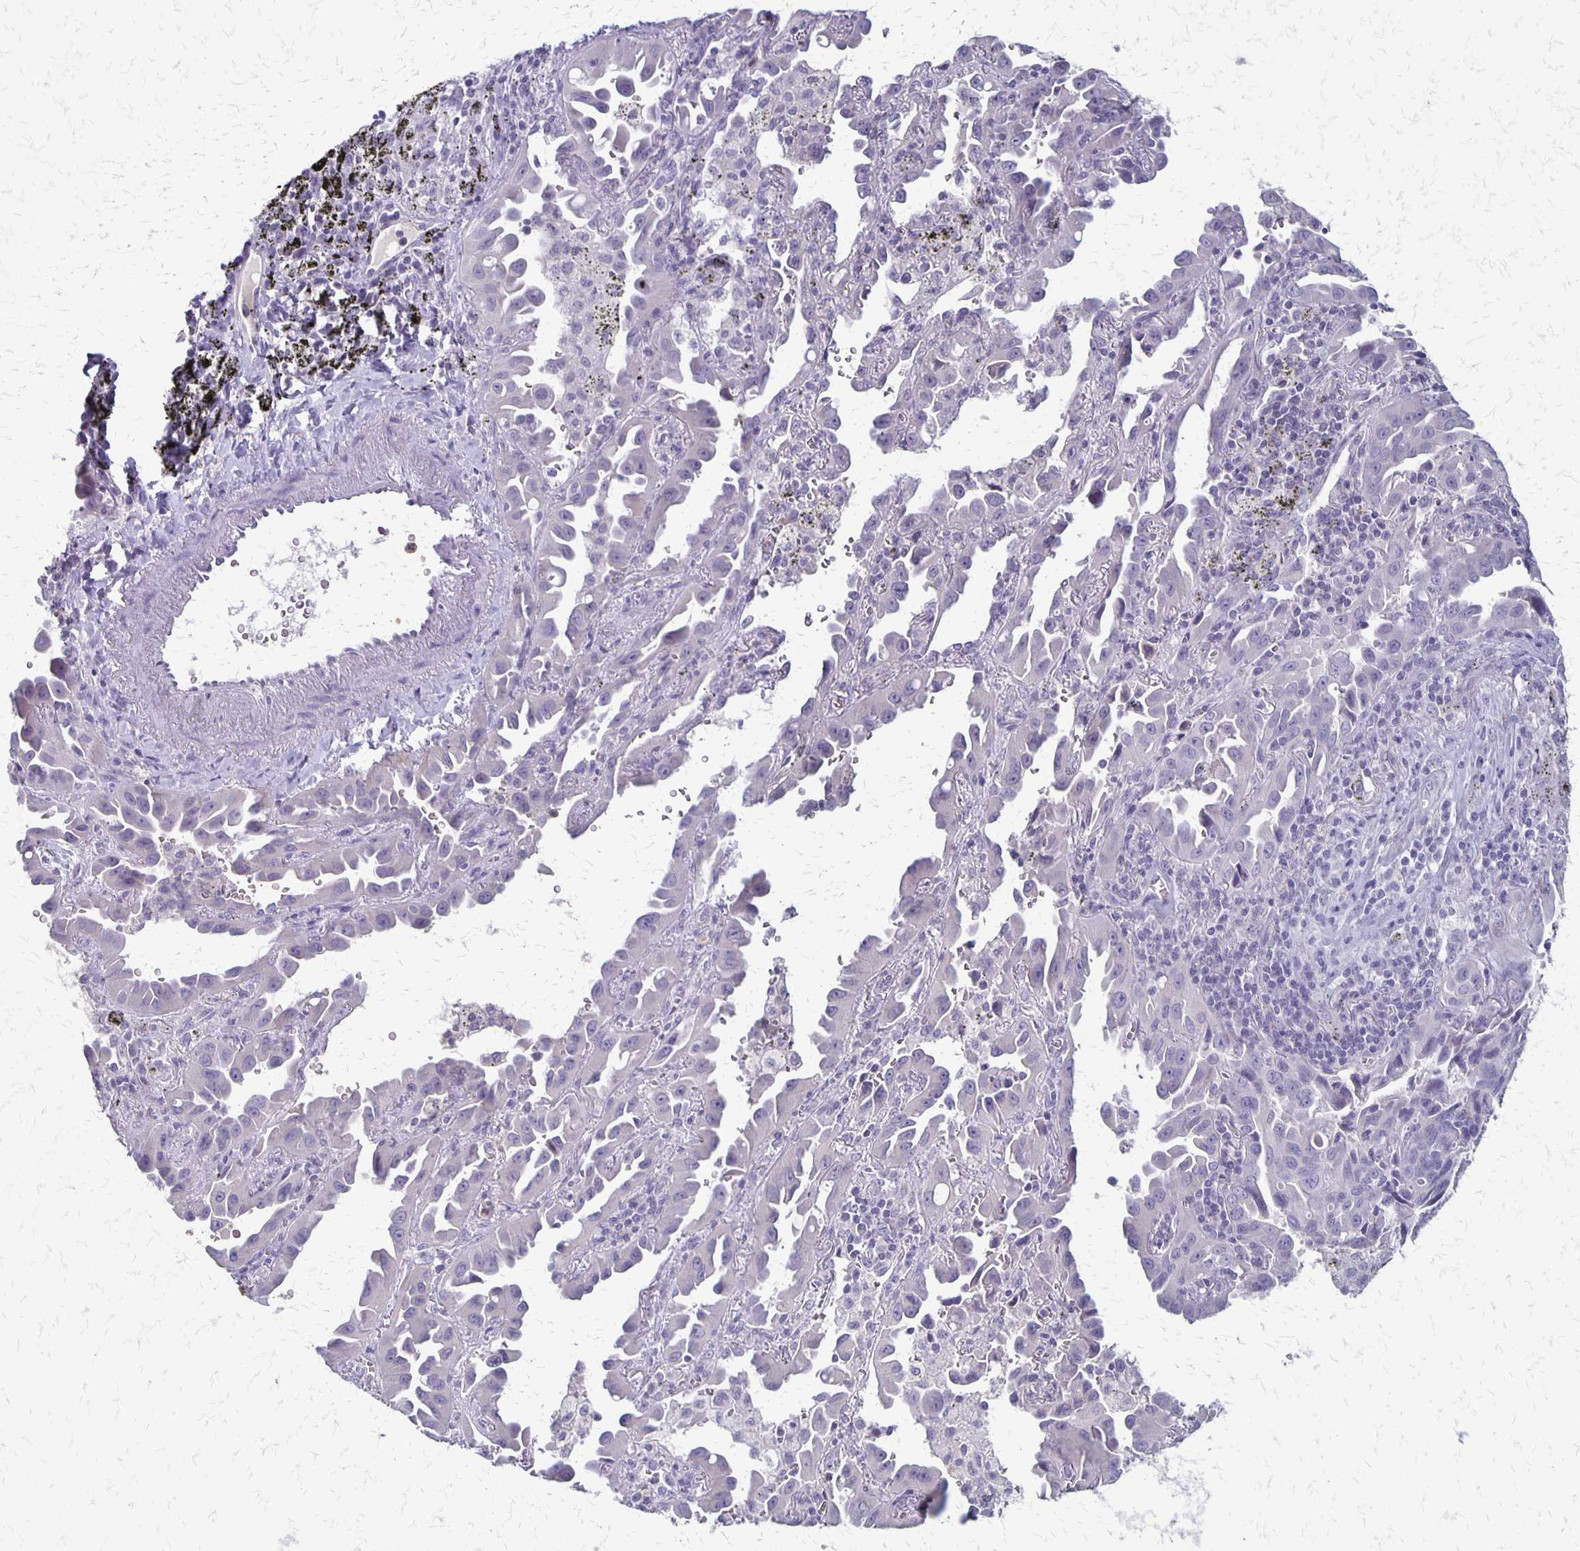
{"staining": {"intensity": "negative", "quantity": "none", "location": "none"}, "tissue": "lung cancer", "cell_type": "Tumor cells", "image_type": "cancer", "snomed": [{"axis": "morphology", "description": "Adenocarcinoma, NOS"}, {"axis": "topography", "description": "Lung"}], "caption": "This is an immunohistochemistry micrograph of lung cancer. There is no staining in tumor cells.", "gene": "SEPTIN5", "patient": {"sex": "male", "age": 68}}